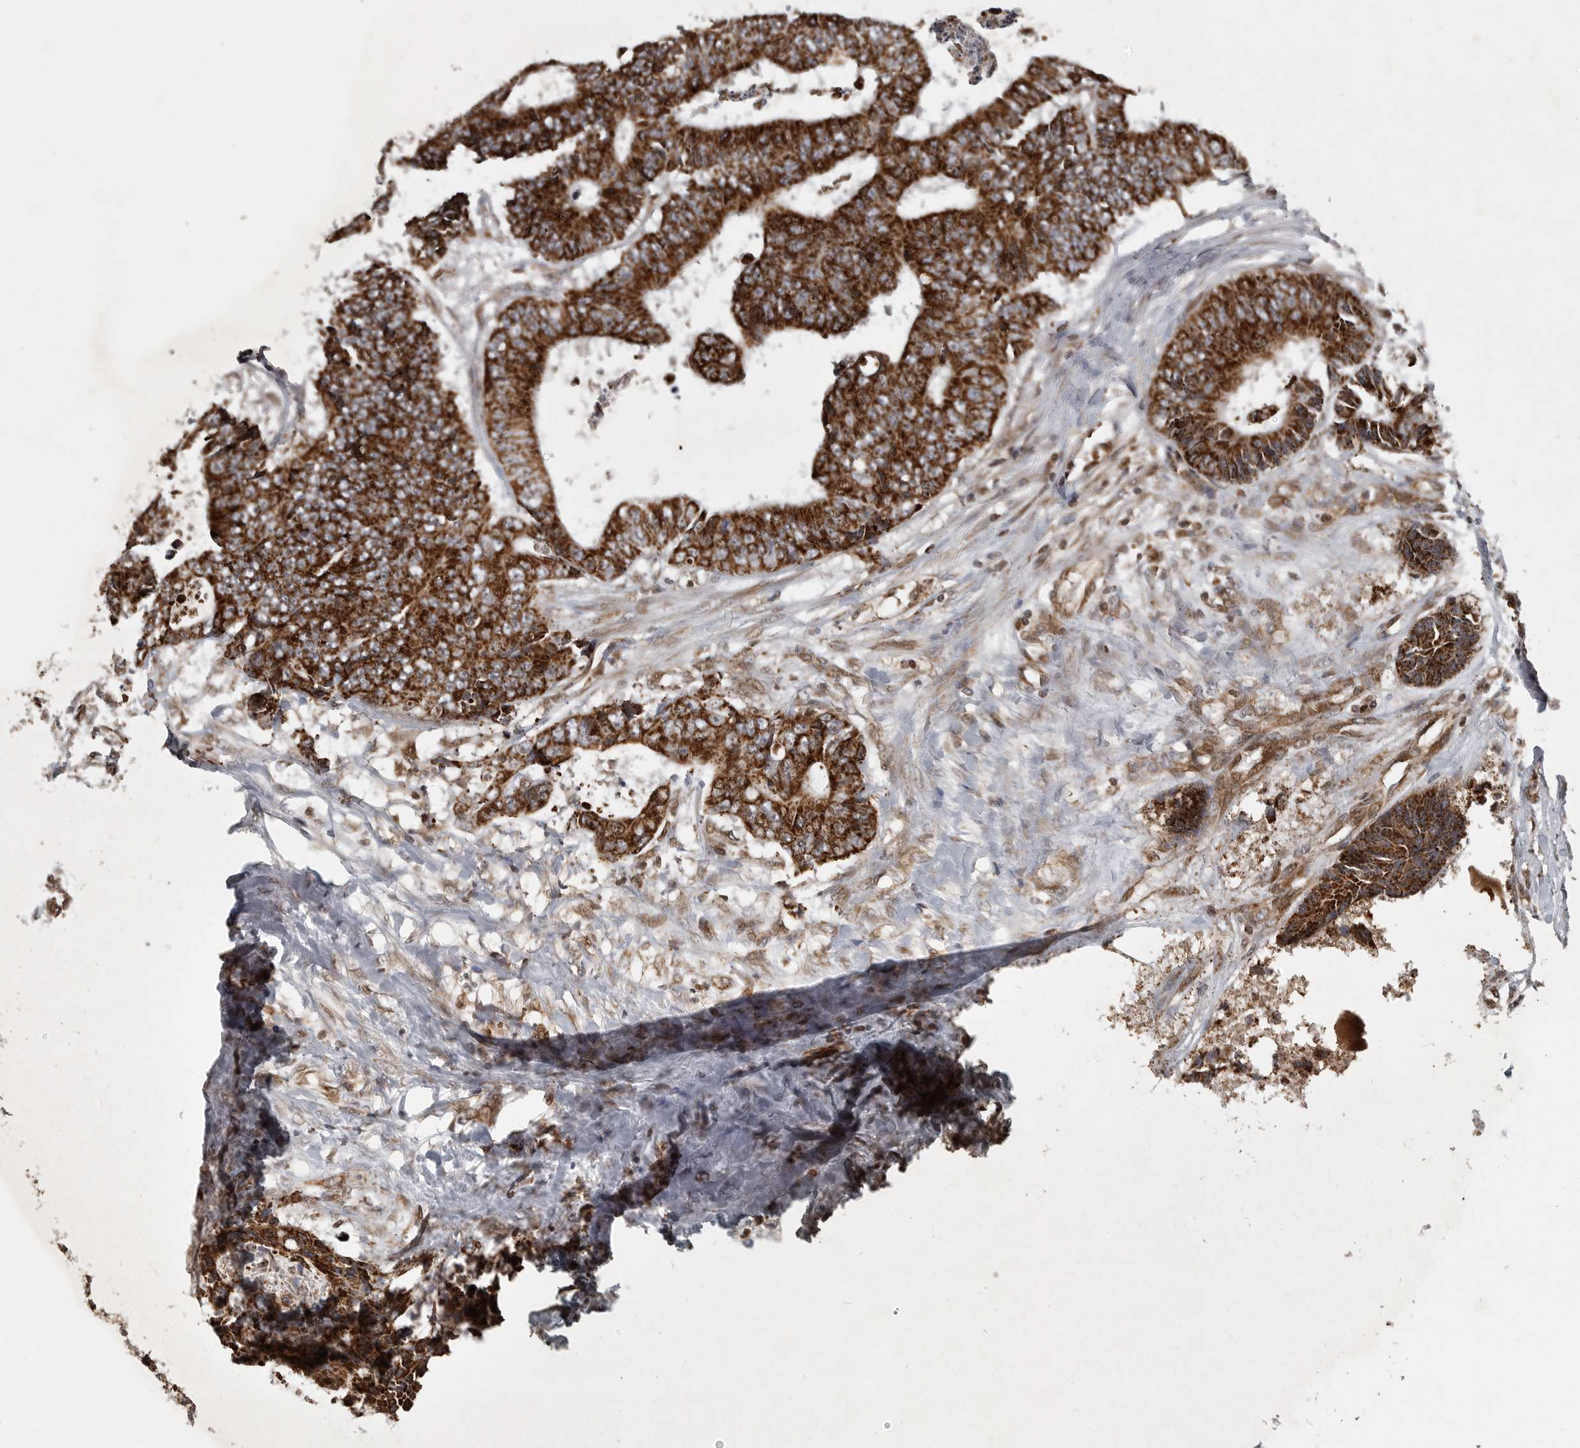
{"staining": {"intensity": "strong", "quantity": ">75%", "location": "cytoplasmic/membranous"}, "tissue": "colorectal cancer", "cell_type": "Tumor cells", "image_type": "cancer", "snomed": [{"axis": "morphology", "description": "Adenocarcinoma, NOS"}, {"axis": "topography", "description": "Rectum"}], "caption": "Tumor cells show high levels of strong cytoplasmic/membranous staining in about >75% of cells in human colorectal cancer (adenocarcinoma). Nuclei are stained in blue.", "gene": "NARS2", "patient": {"sex": "male", "age": 84}}